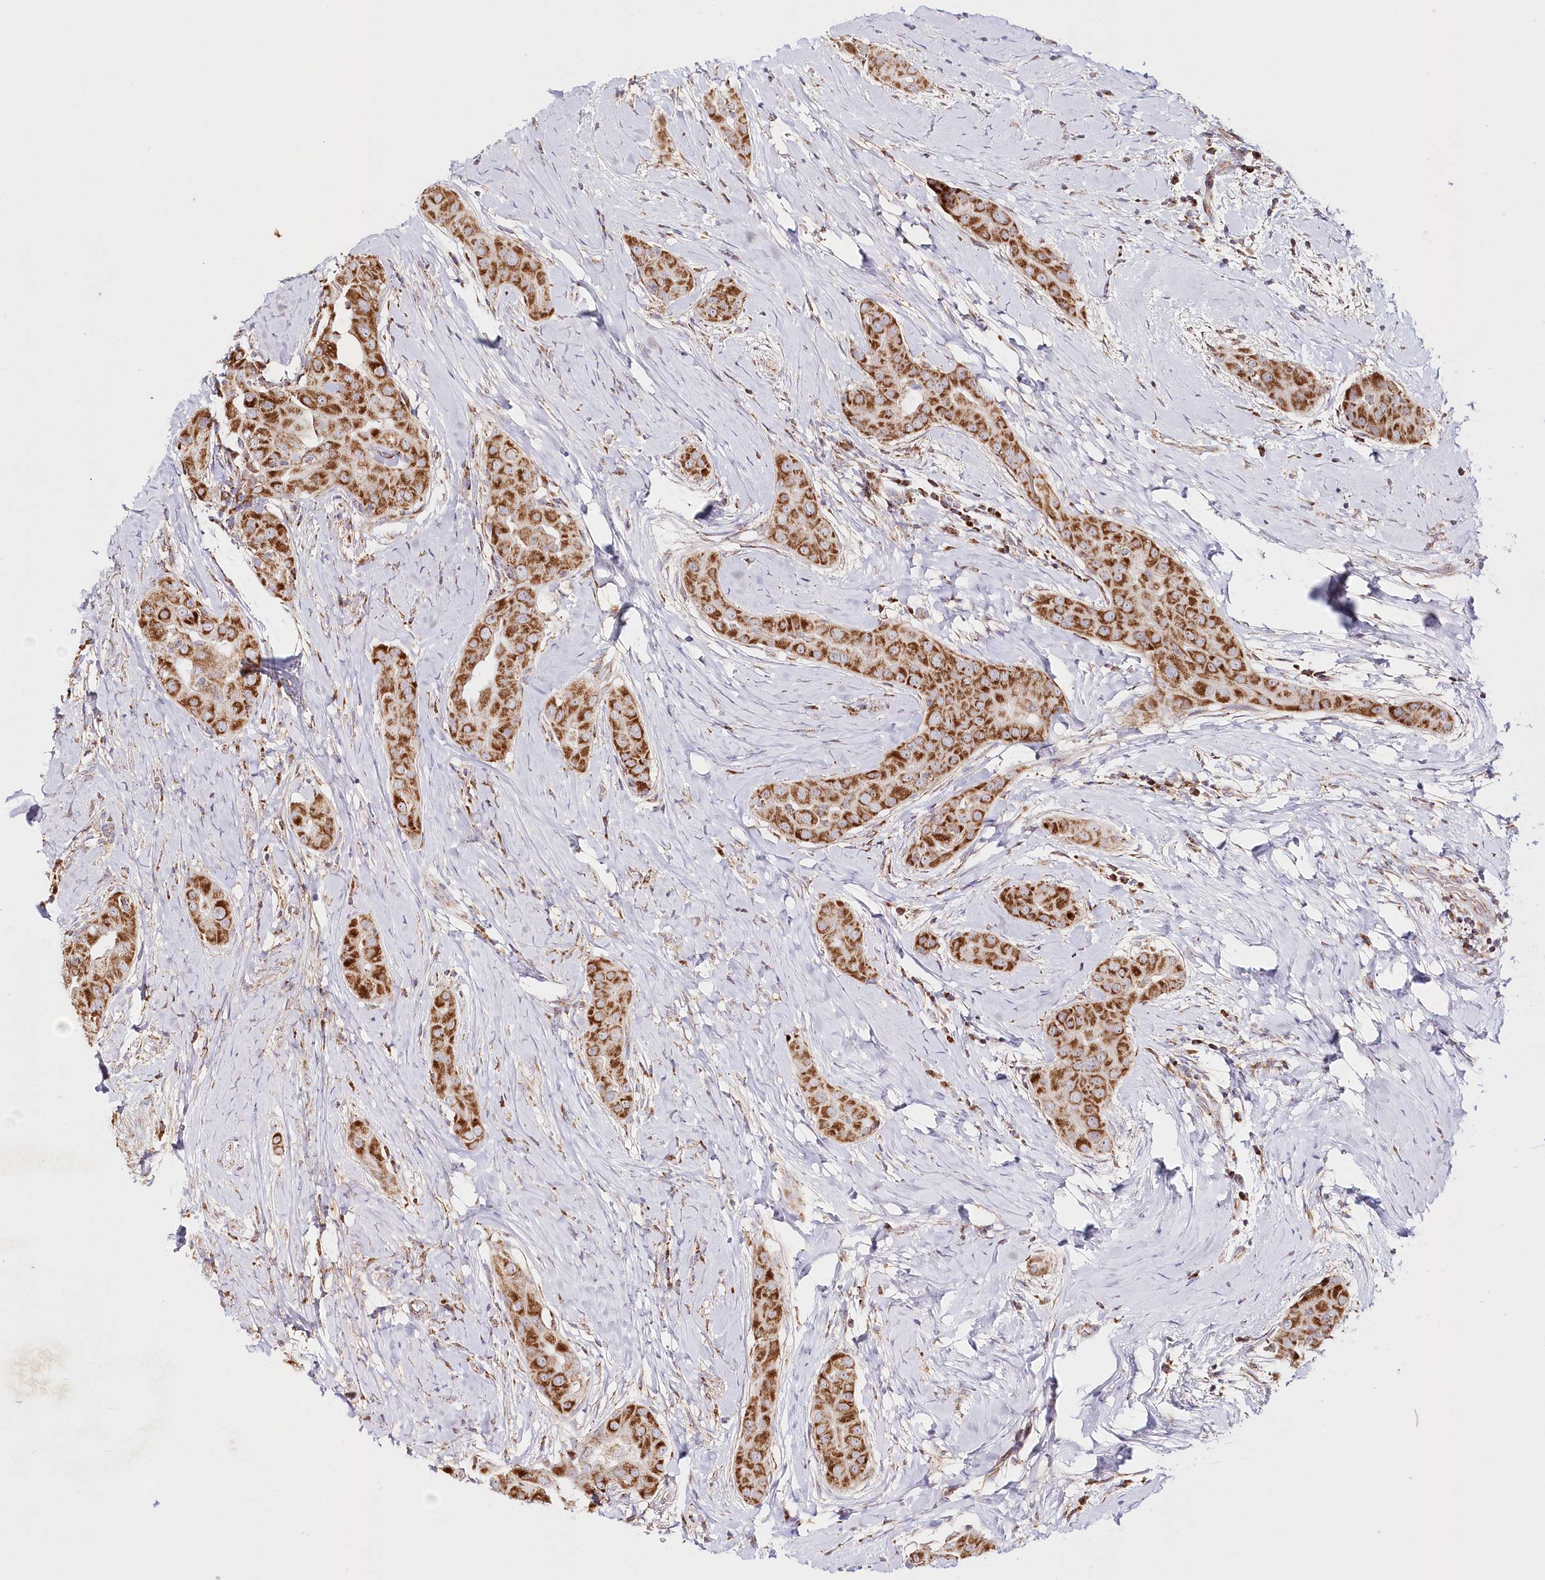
{"staining": {"intensity": "strong", "quantity": ">75%", "location": "cytoplasmic/membranous"}, "tissue": "thyroid cancer", "cell_type": "Tumor cells", "image_type": "cancer", "snomed": [{"axis": "morphology", "description": "Papillary adenocarcinoma, NOS"}, {"axis": "topography", "description": "Thyroid gland"}], "caption": "Tumor cells demonstrate high levels of strong cytoplasmic/membranous positivity in about >75% of cells in thyroid papillary adenocarcinoma.", "gene": "DNA2", "patient": {"sex": "male", "age": 33}}